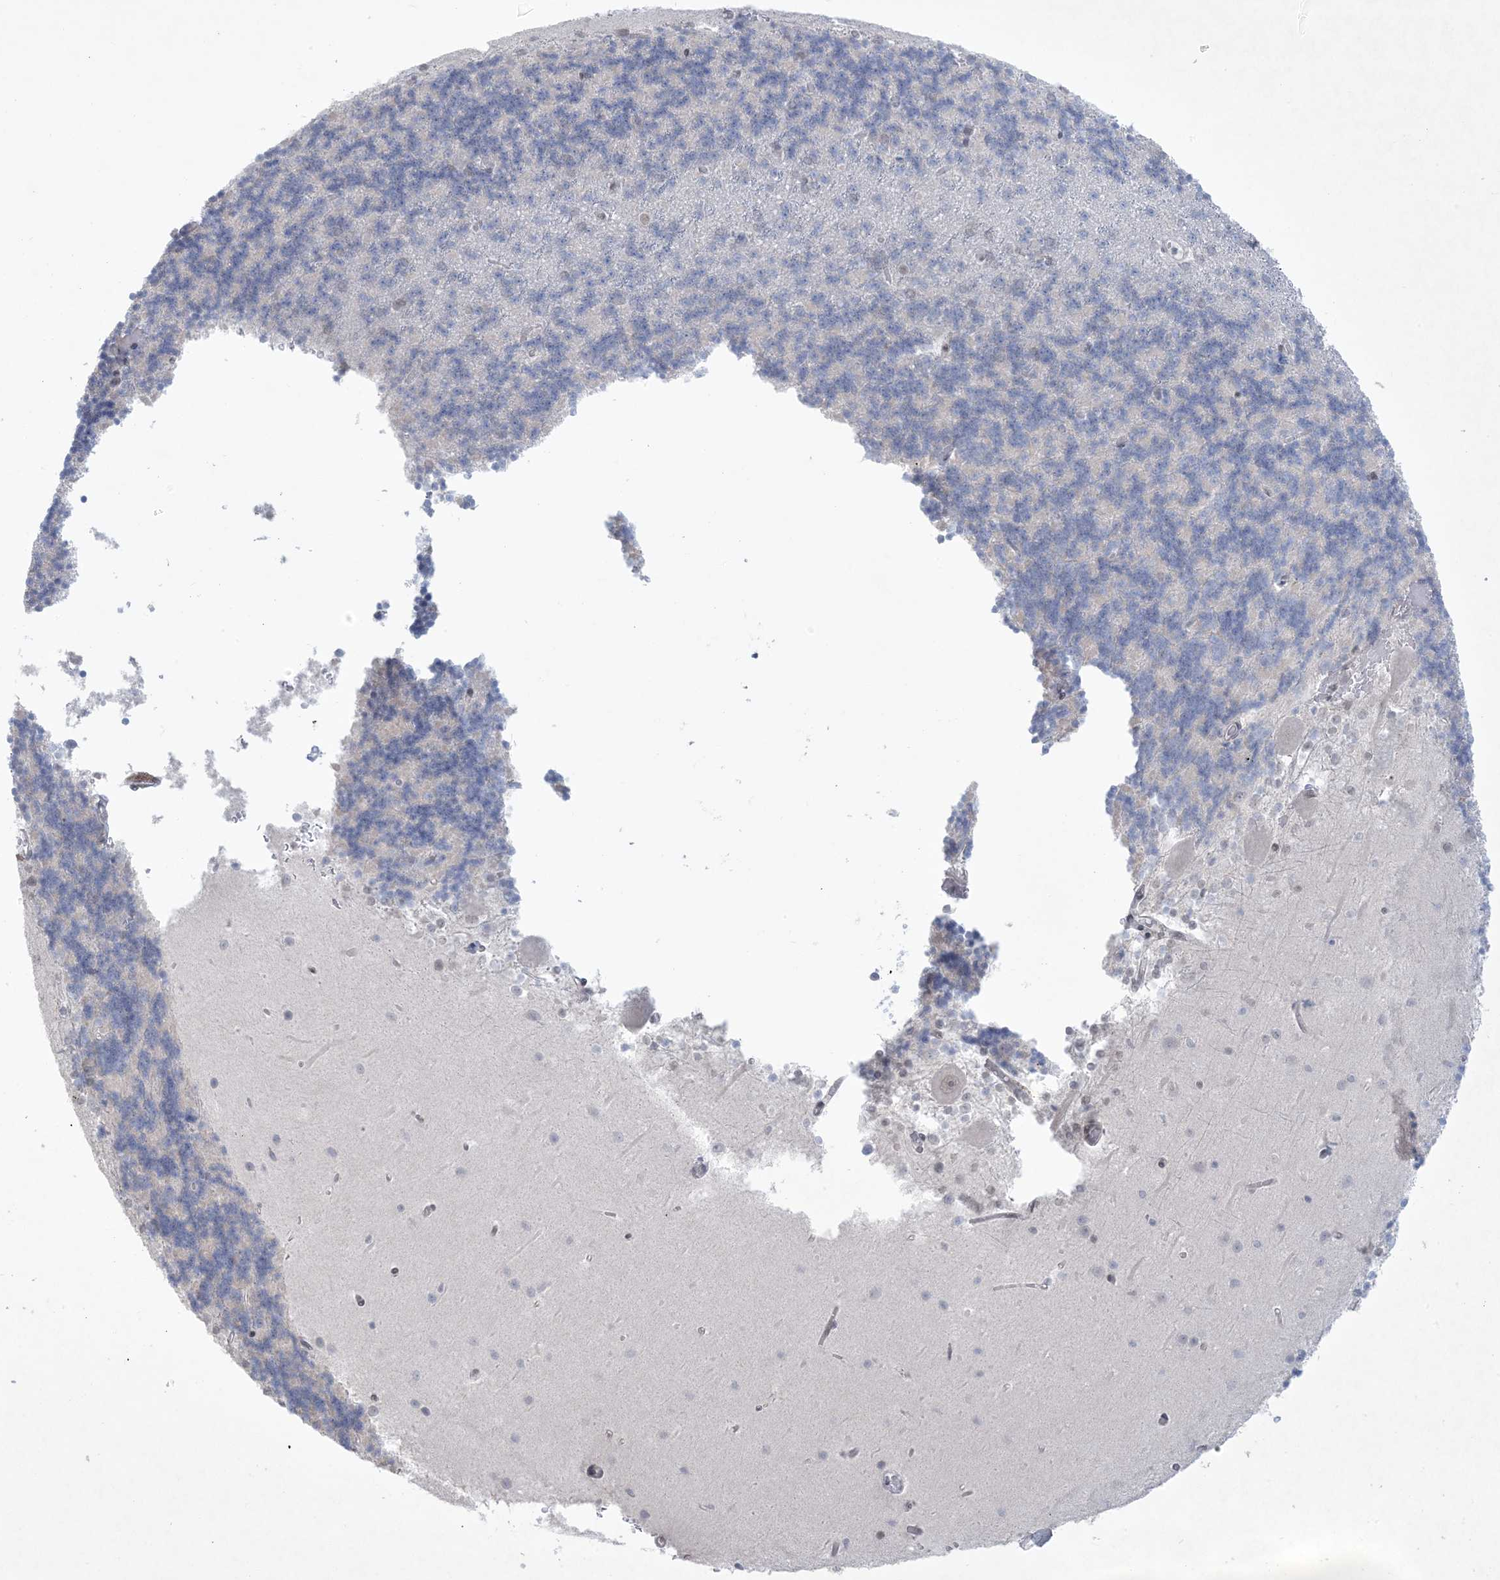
{"staining": {"intensity": "negative", "quantity": "none", "location": "none"}, "tissue": "cerebellum", "cell_type": "Cells in granular layer", "image_type": "normal", "snomed": [{"axis": "morphology", "description": "Normal tissue, NOS"}, {"axis": "topography", "description": "Cerebellum"}], "caption": "This micrograph is of normal cerebellum stained with immunohistochemistry (IHC) to label a protein in brown with the nuclei are counter-stained blue. There is no expression in cells in granular layer. Brightfield microscopy of immunohistochemistry stained with DAB (3,3'-diaminobenzidine) (brown) and hematoxylin (blue), captured at high magnification.", "gene": "HOMEZ", "patient": {"sex": "male", "age": 37}}